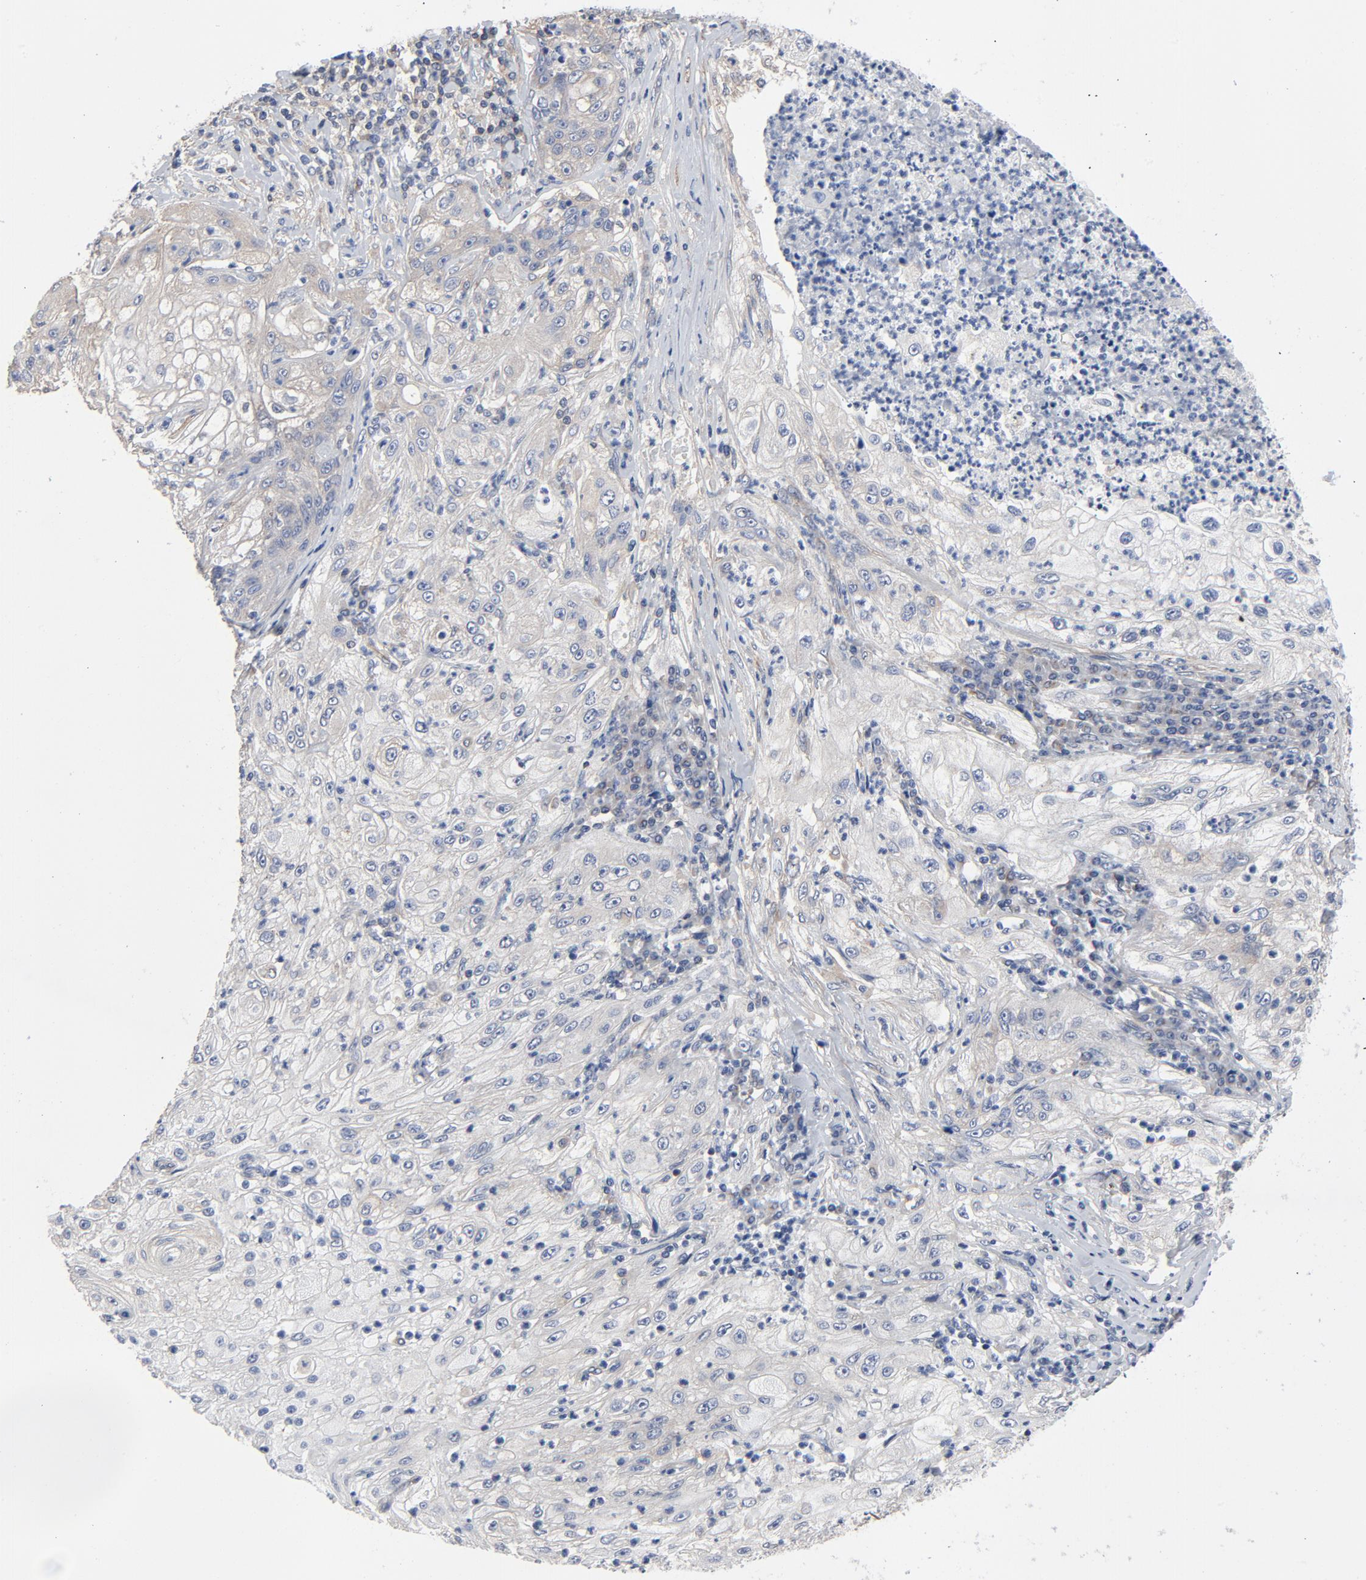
{"staining": {"intensity": "weak", "quantity": "<25%", "location": "cytoplasmic/membranous"}, "tissue": "lung cancer", "cell_type": "Tumor cells", "image_type": "cancer", "snomed": [{"axis": "morphology", "description": "Inflammation, NOS"}, {"axis": "morphology", "description": "Squamous cell carcinoma, NOS"}, {"axis": "topography", "description": "Lymph node"}, {"axis": "topography", "description": "Soft tissue"}, {"axis": "topography", "description": "Lung"}], "caption": "Human lung cancer stained for a protein using IHC reveals no expression in tumor cells.", "gene": "DYNLT3", "patient": {"sex": "male", "age": 66}}